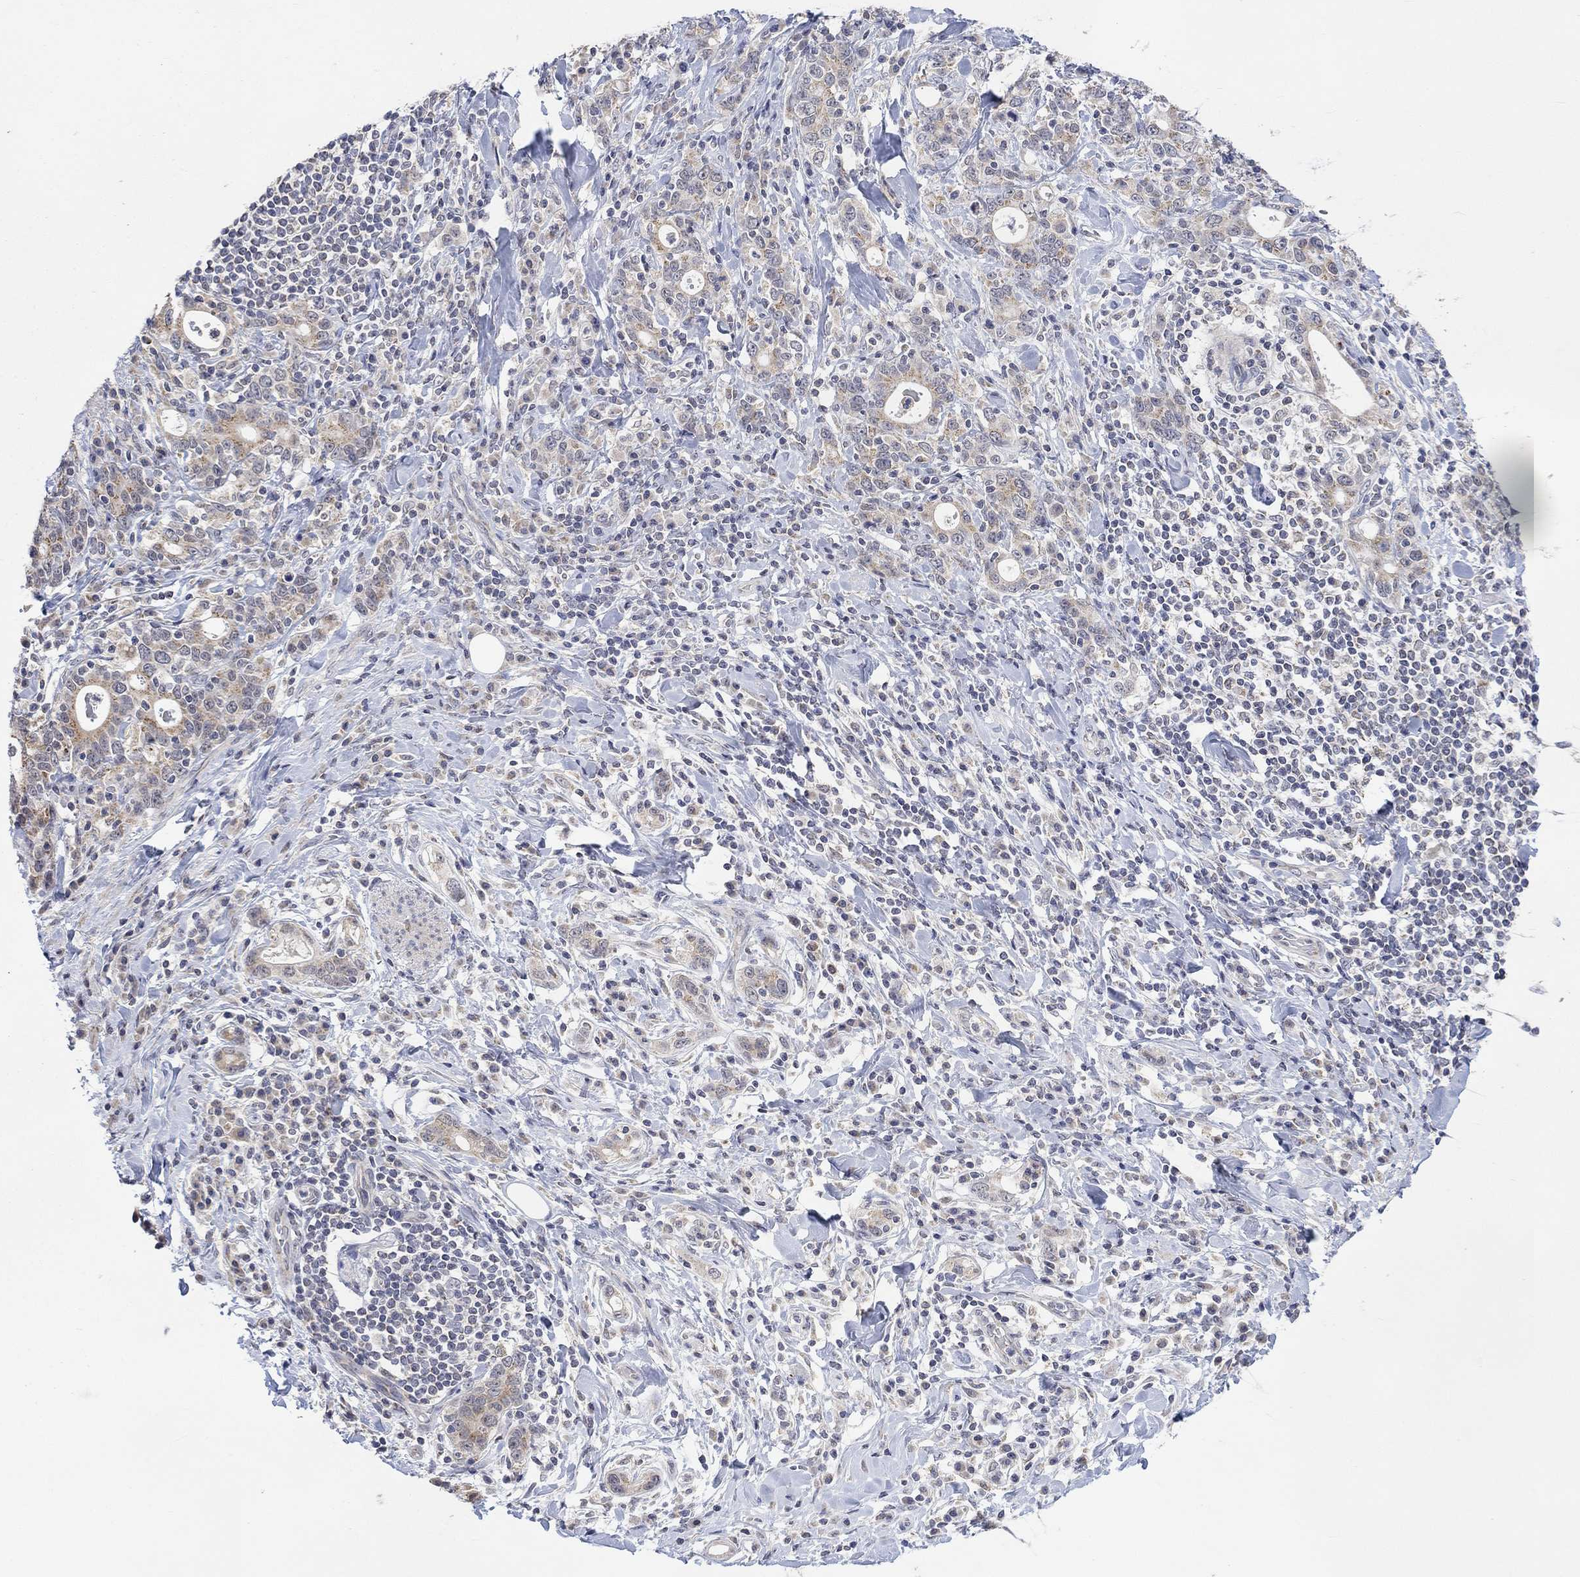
{"staining": {"intensity": "weak", "quantity": "25%-75%", "location": "cytoplasmic/membranous"}, "tissue": "stomach cancer", "cell_type": "Tumor cells", "image_type": "cancer", "snomed": [{"axis": "morphology", "description": "Adenocarcinoma, NOS"}, {"axis": "topography", "description": "Stomach"}], "caption": "Tumor cells exhibit weak cytoplasmic/membranous expression in about 25%-75% of cells in stomach cancer (adenocarcinoma).", "gene": "SLC48A1", "patient": {"sex": "male", "age": 79}}